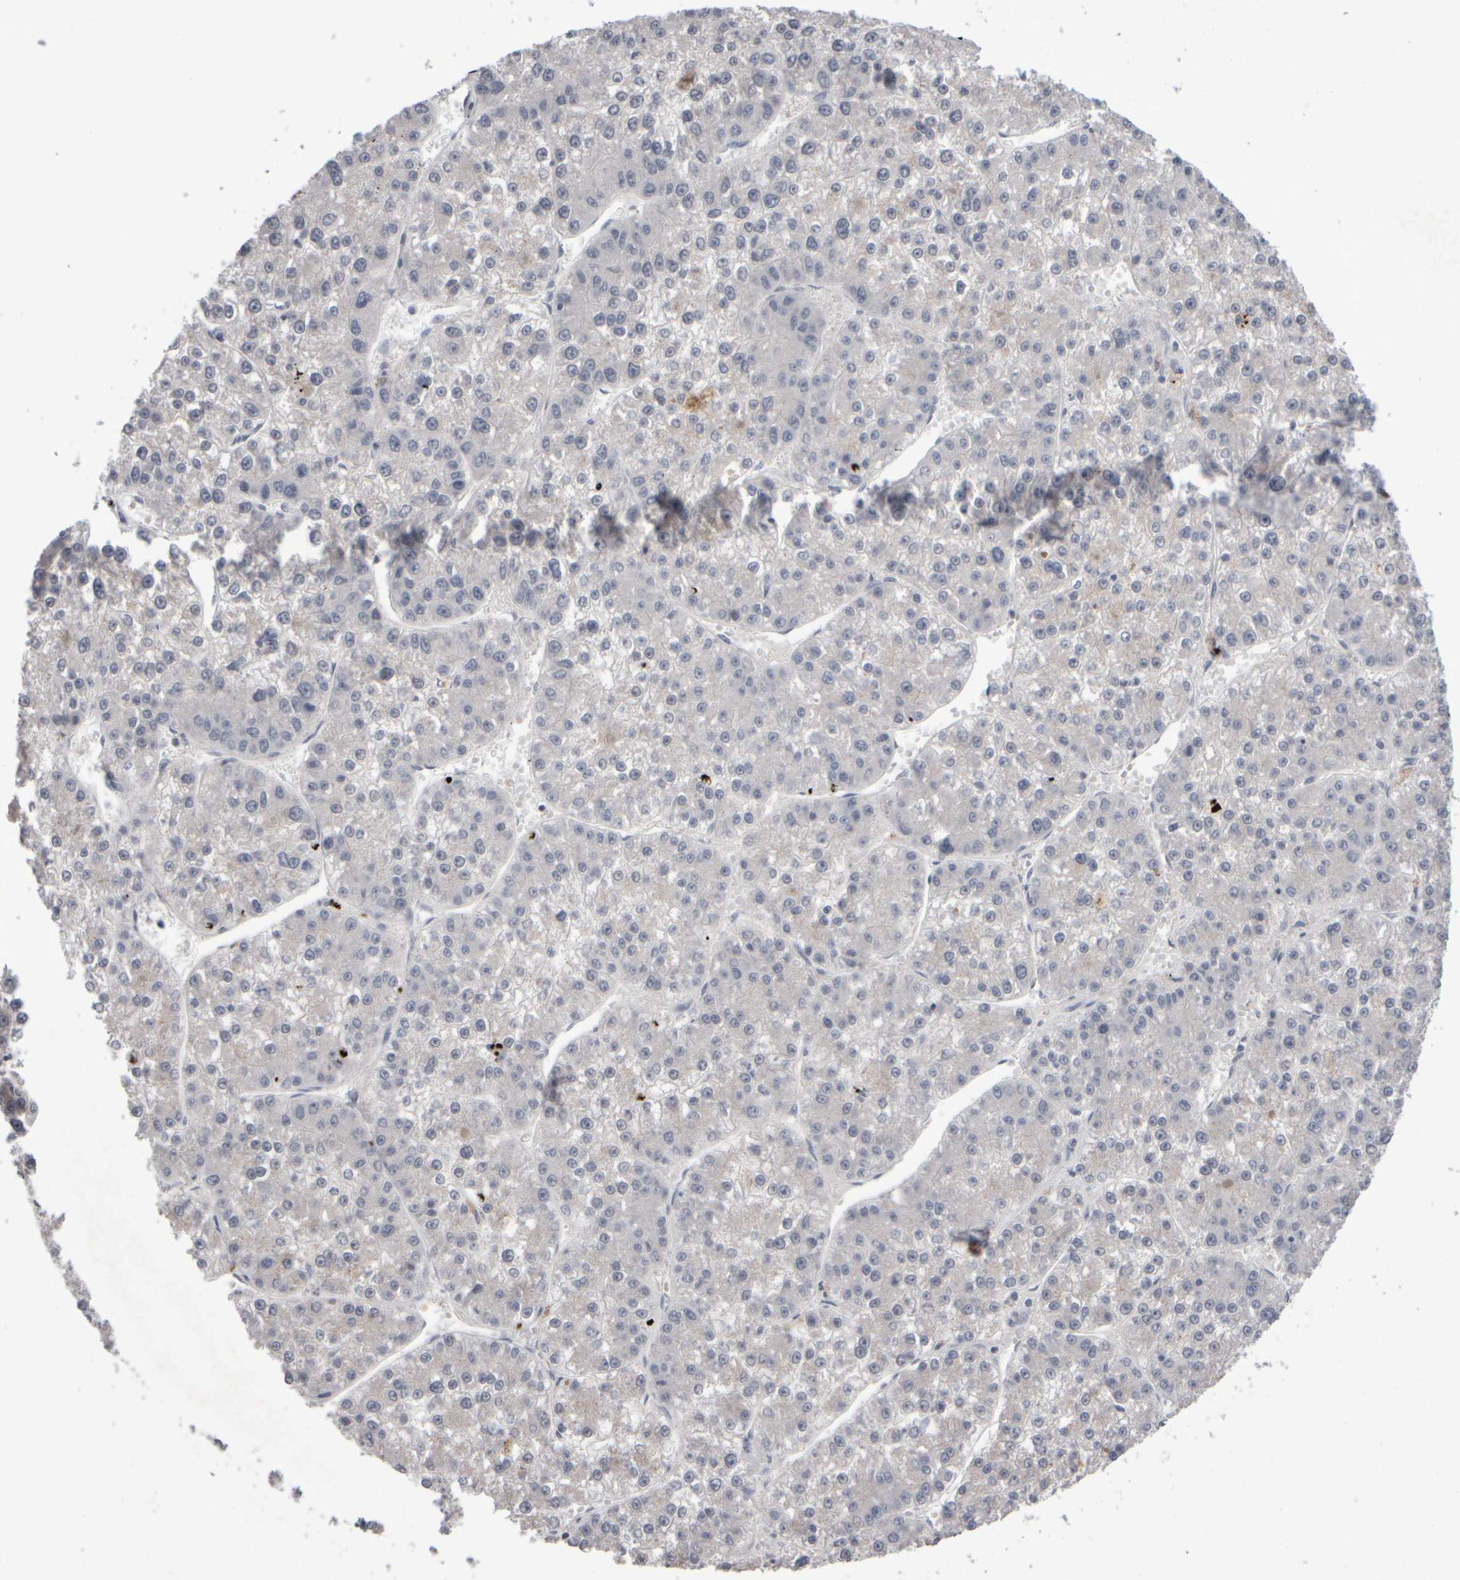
{"staining": {"intensity": "negative", "quantity": "none", "location": "none"}, "tissue": "liver cancer", "cell_type": "Tumor cells", "image_type": "cancer", "snomed": [{"axis": "morphology", "description": "Carcinoma, Hepatocellular, NOS"}, {"axis": "topography", "description": "Liver"}], "caption": "This photomicrograph is of liver cancer (hepatocellular carcinoma) stained with immunohistochemistry to label a protein in brown with the nuclei are counter-stained blue. There is no positivity in tumor cells.", "gene": "EPHX2", "patient": {"sex": "female", "age": 73}}